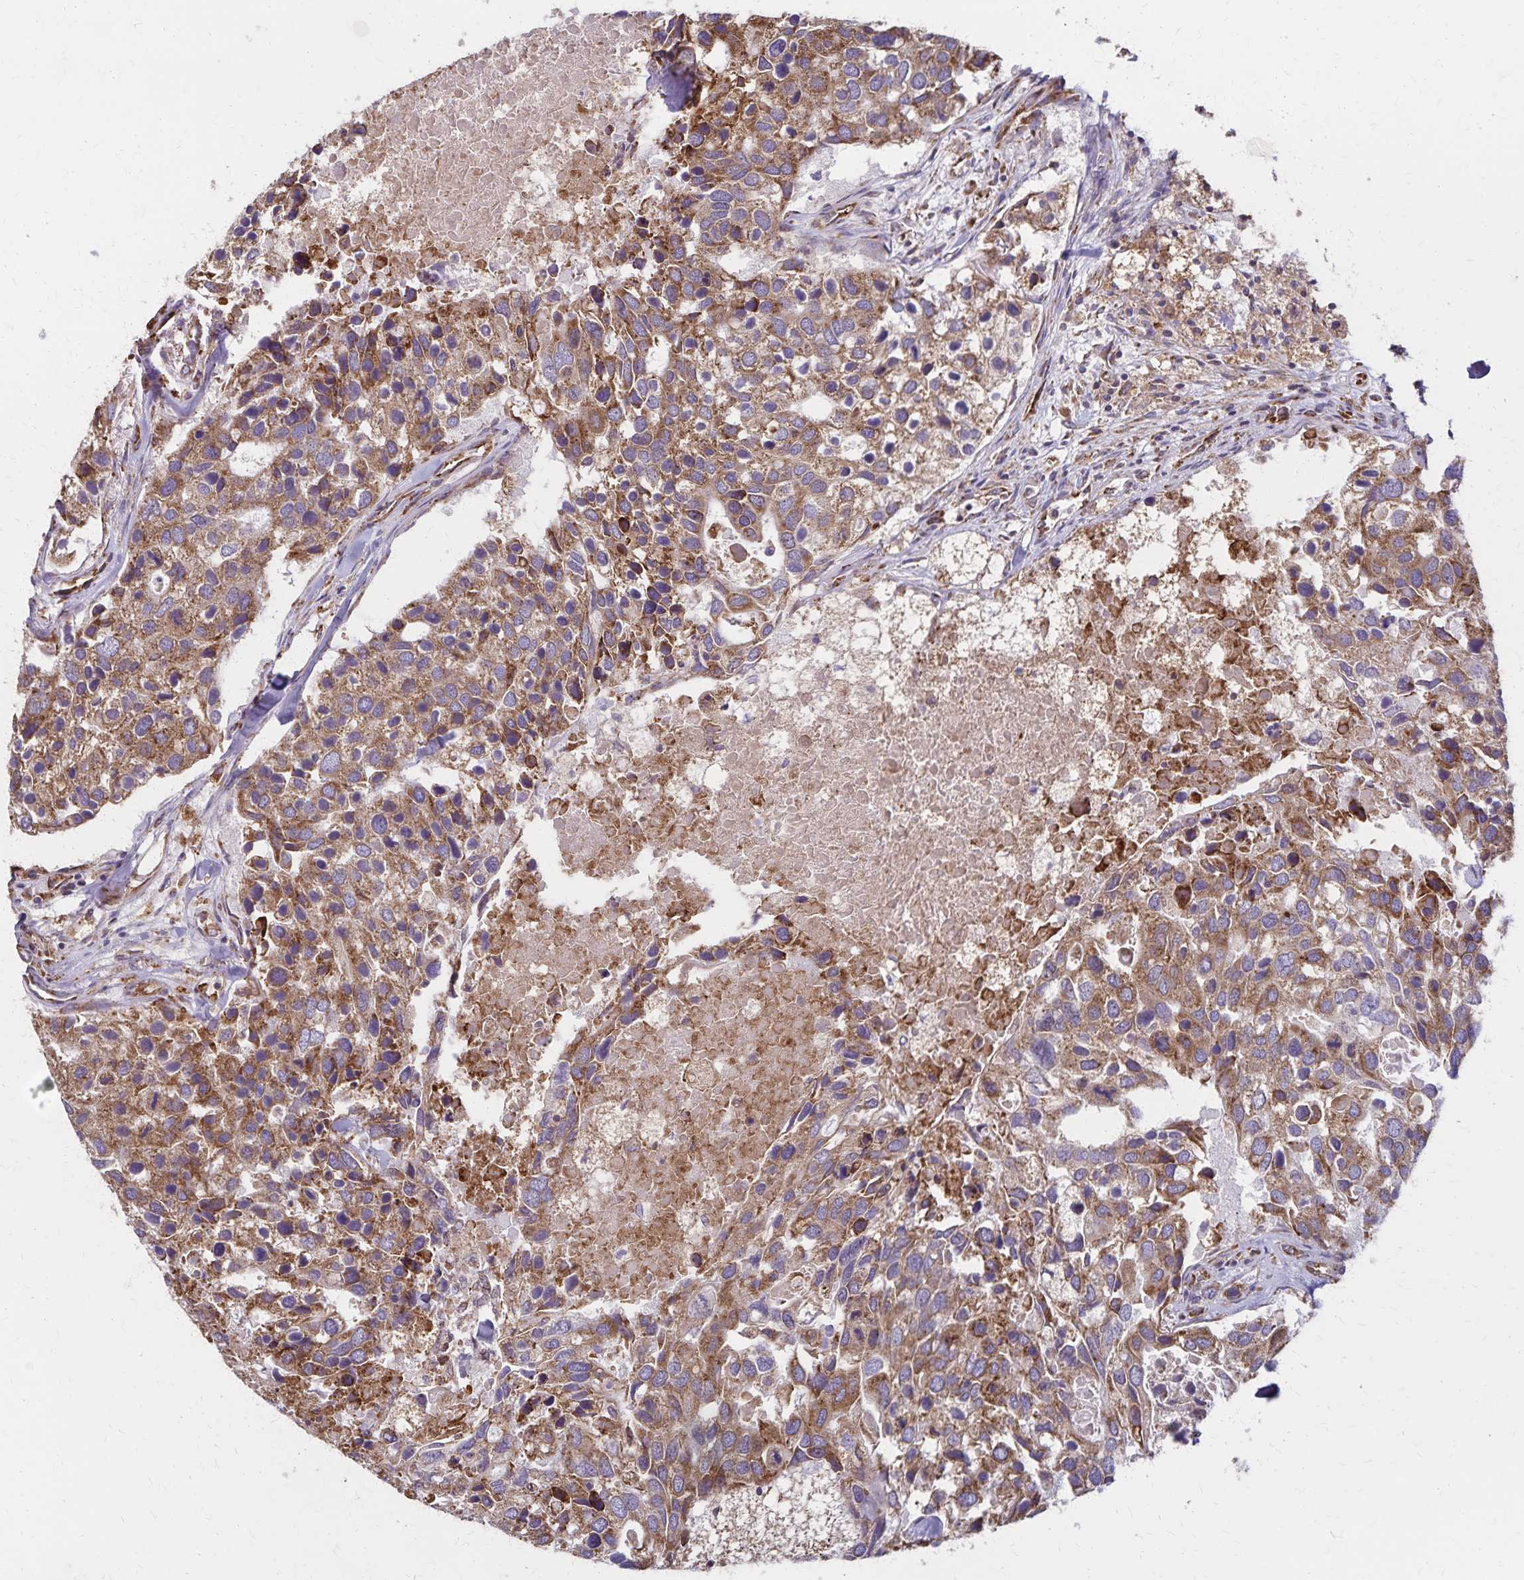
{"staining": {"intensity": "moderate", "quantity": ">75%", "location": "cytoplasmic/membranous"}, "tissue": "breast cancer", "cell_type": "Tumor cells", "image_type": "cancer", "snomed": [{"axis": "morphology", "description": "Duct carcinoma"}, {"axis": "topography", "description": "Breast"}], "caption": "Human breast cancer (invasive ductal carcinoma) stained with a brown dye demonstrates moderate cytoplasmic/membranous positive expression in about >75% of tumor cells.", "gene": "RNF10", "patient": {"sex": "female", "age": 83}}